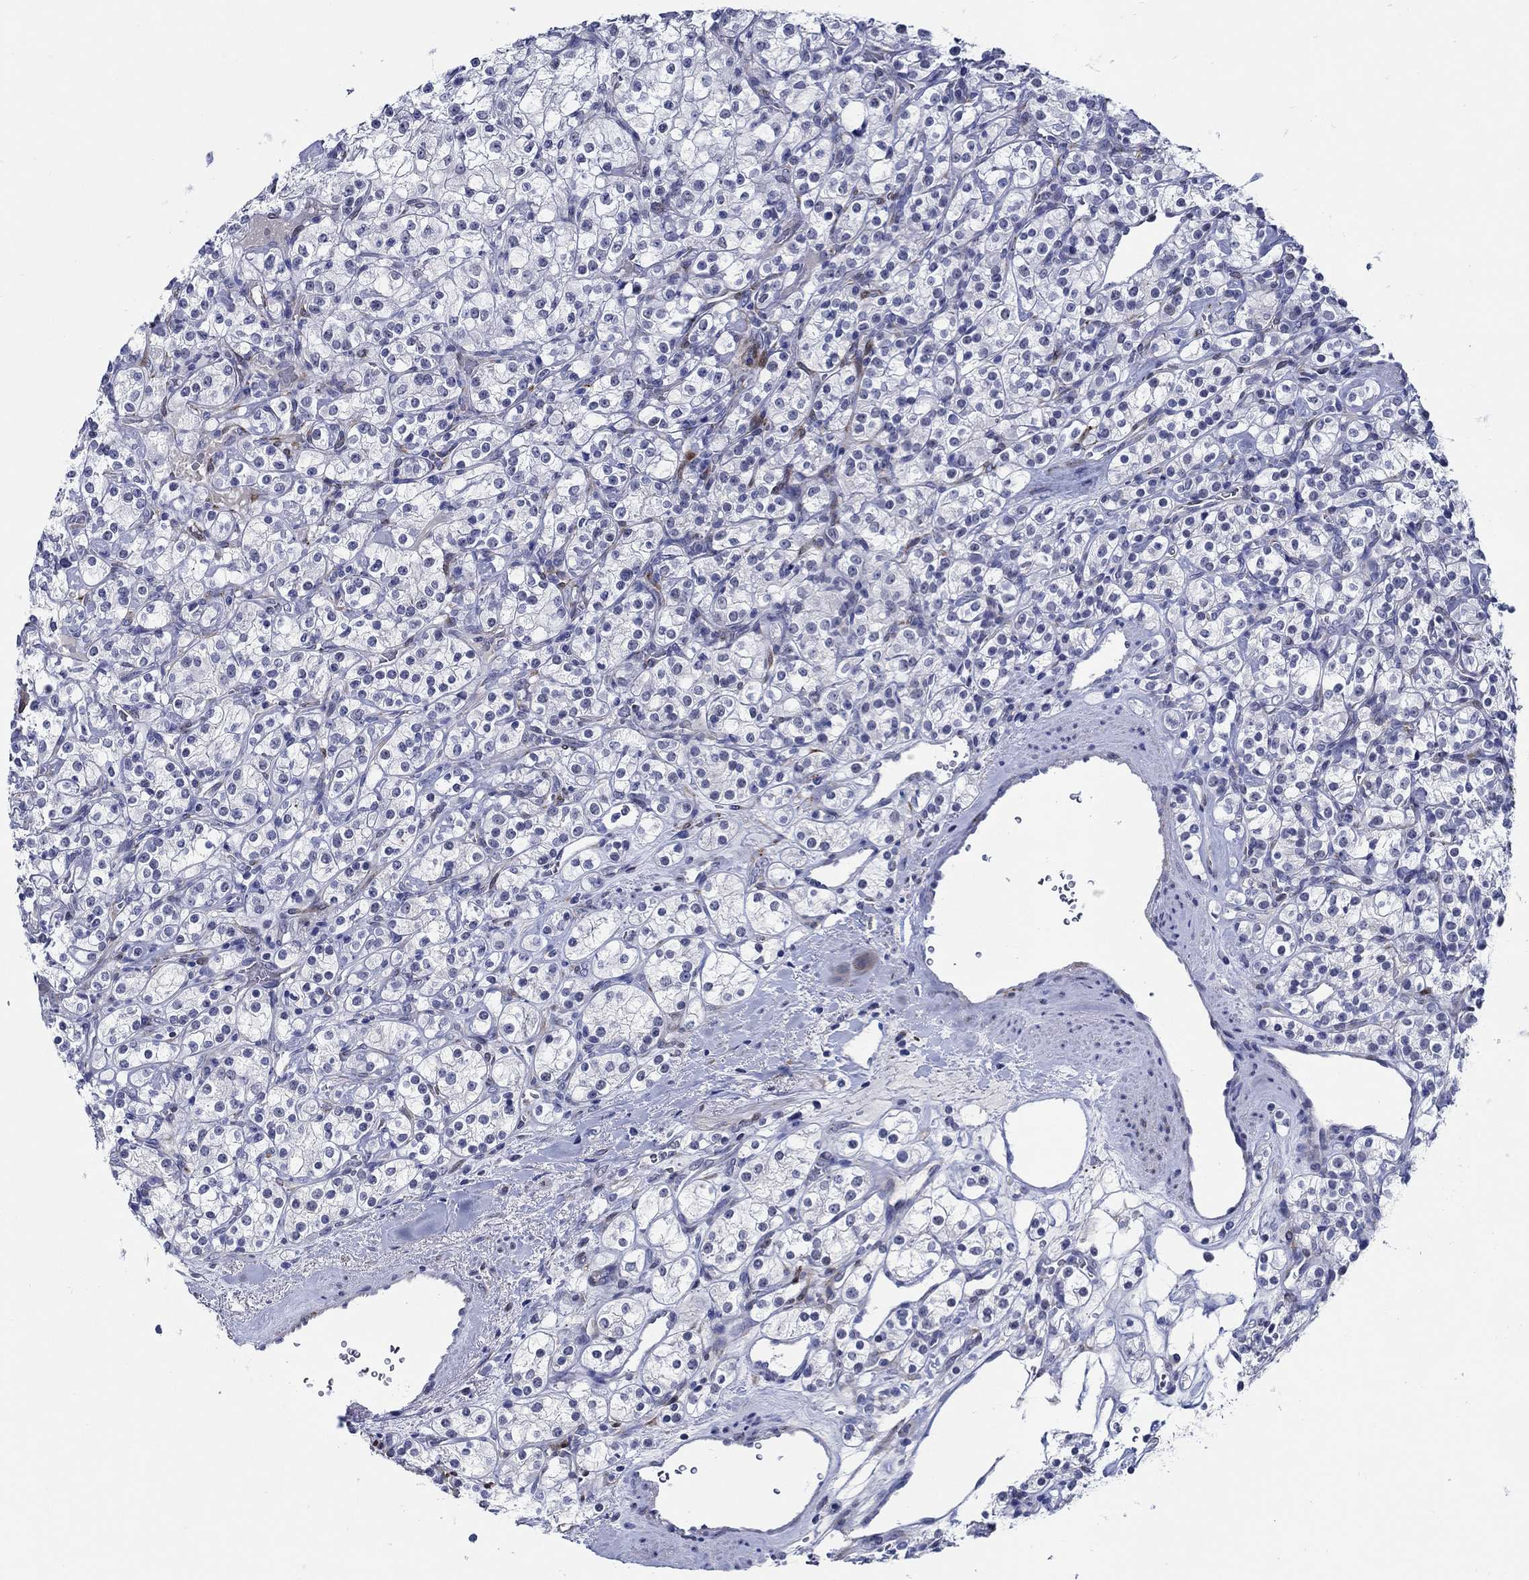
{"staining": {"intensity": "negative", "quantity": "none", "location": "none"}, "tissue": "renal cancer", "cell_type": "Tumor cells", "image_type": "cancer", "snomed": [{"axis": "morphology", "description": "Adenocarcinoma, NOS"}, {"axis": "topography", "description": "Kidney"}], "caption": "This is a micrograph of immunohistochemistry staining of adenocarcinoma (renal), which shows no staining in tumor cells. Brightfield microscopy of immunohistochemistry stained with DAB (3,3'-diaminobenzidine) (brown) and hematoxylin (blue), captured at high magnification.", "gene": "MC2R", "patient": {"sex": "male", "age": 77}}